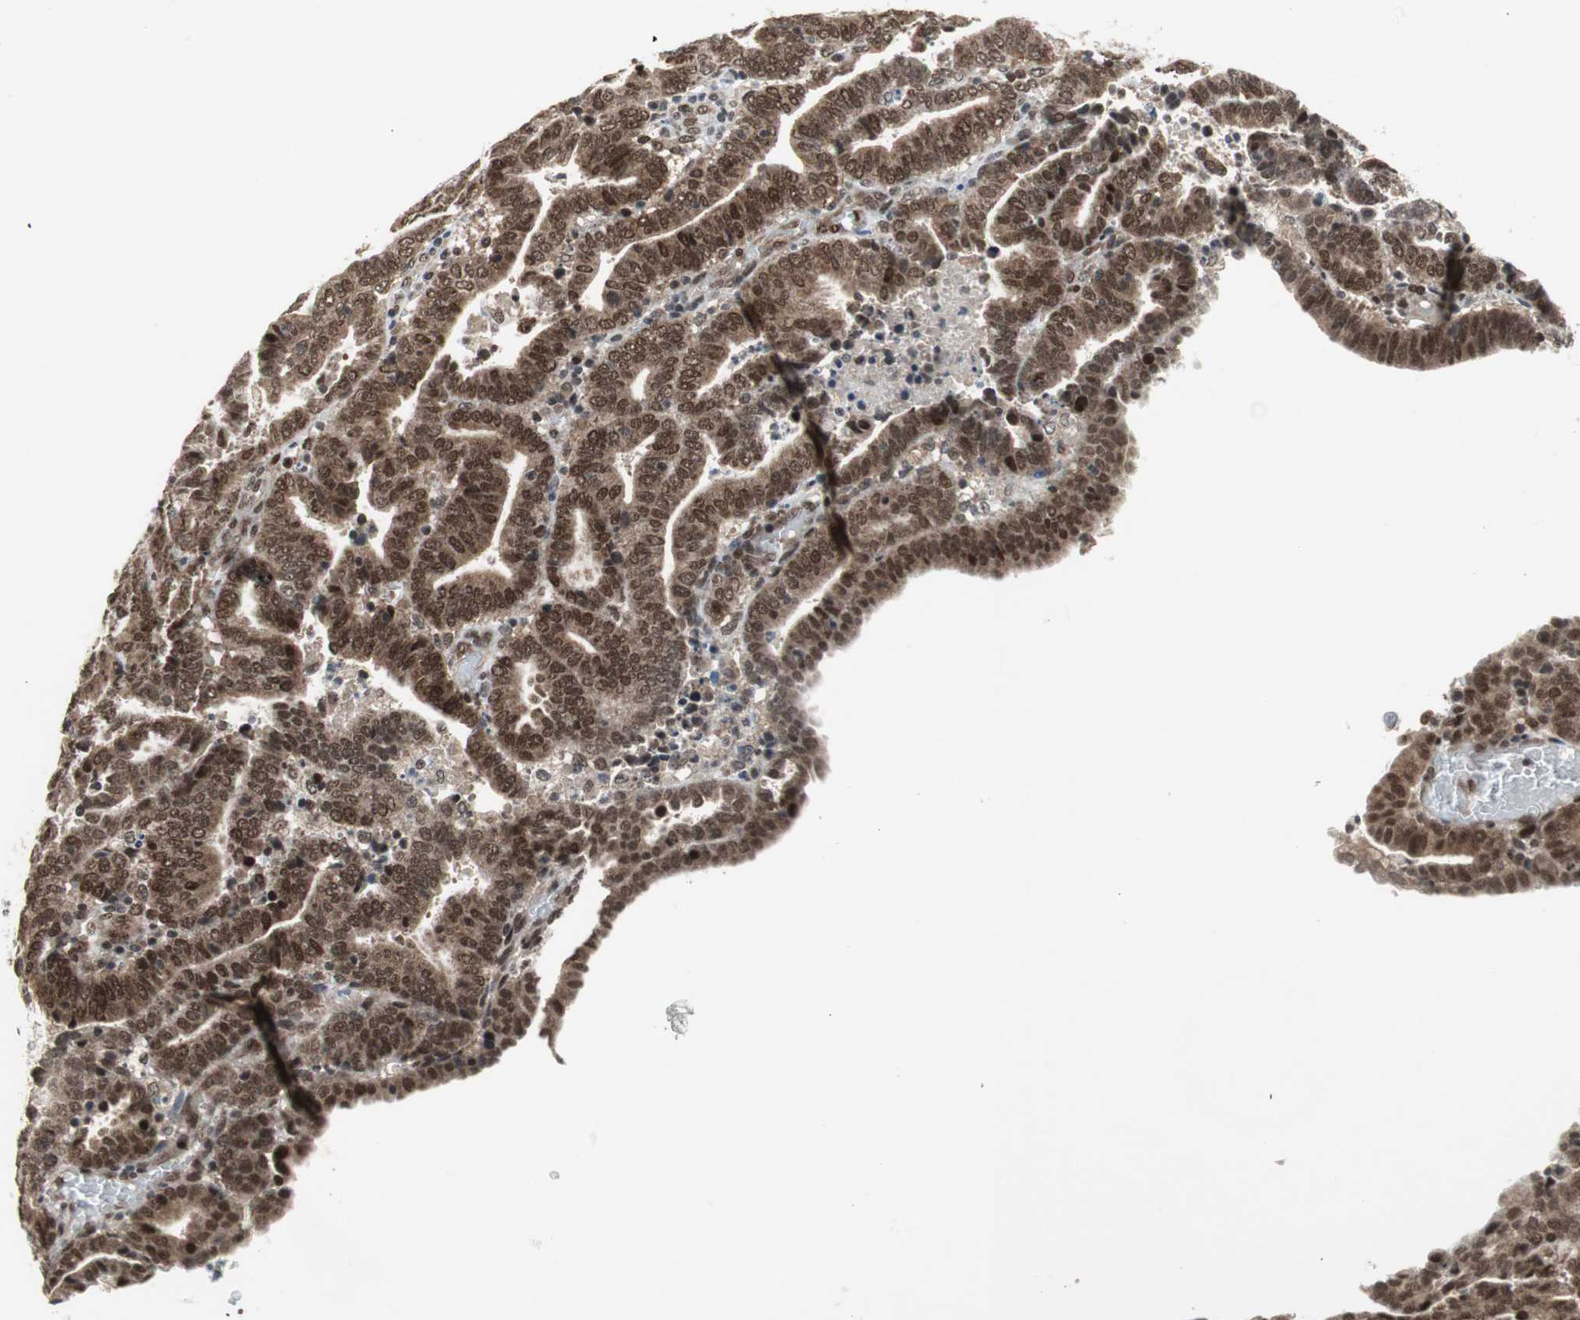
{"staining": {"intensity": "strong", "quantity": ">75%", "location": "cytoplasmic/membranous,nuclear"}, "tissue": "endometrial cancer", "cell_type": "Tumor cells", "image_type": "cancer", "snomed": [{"axis": "morphology", "description": "Adenocarcinoma, NOS"}, {"axis": "topography", "description": "Uterus"}], "caption": "Immunohistochemical staining of human endometrial cancer exhibits strong cytoplasmic/membranous and nuclear protein expression in about >75% of tumor cells. (brown staining indicates protein expression, while blue staining denotes nuclei).", "gene": "TCF12", "patient": {"sex": "female", "age": 83}}